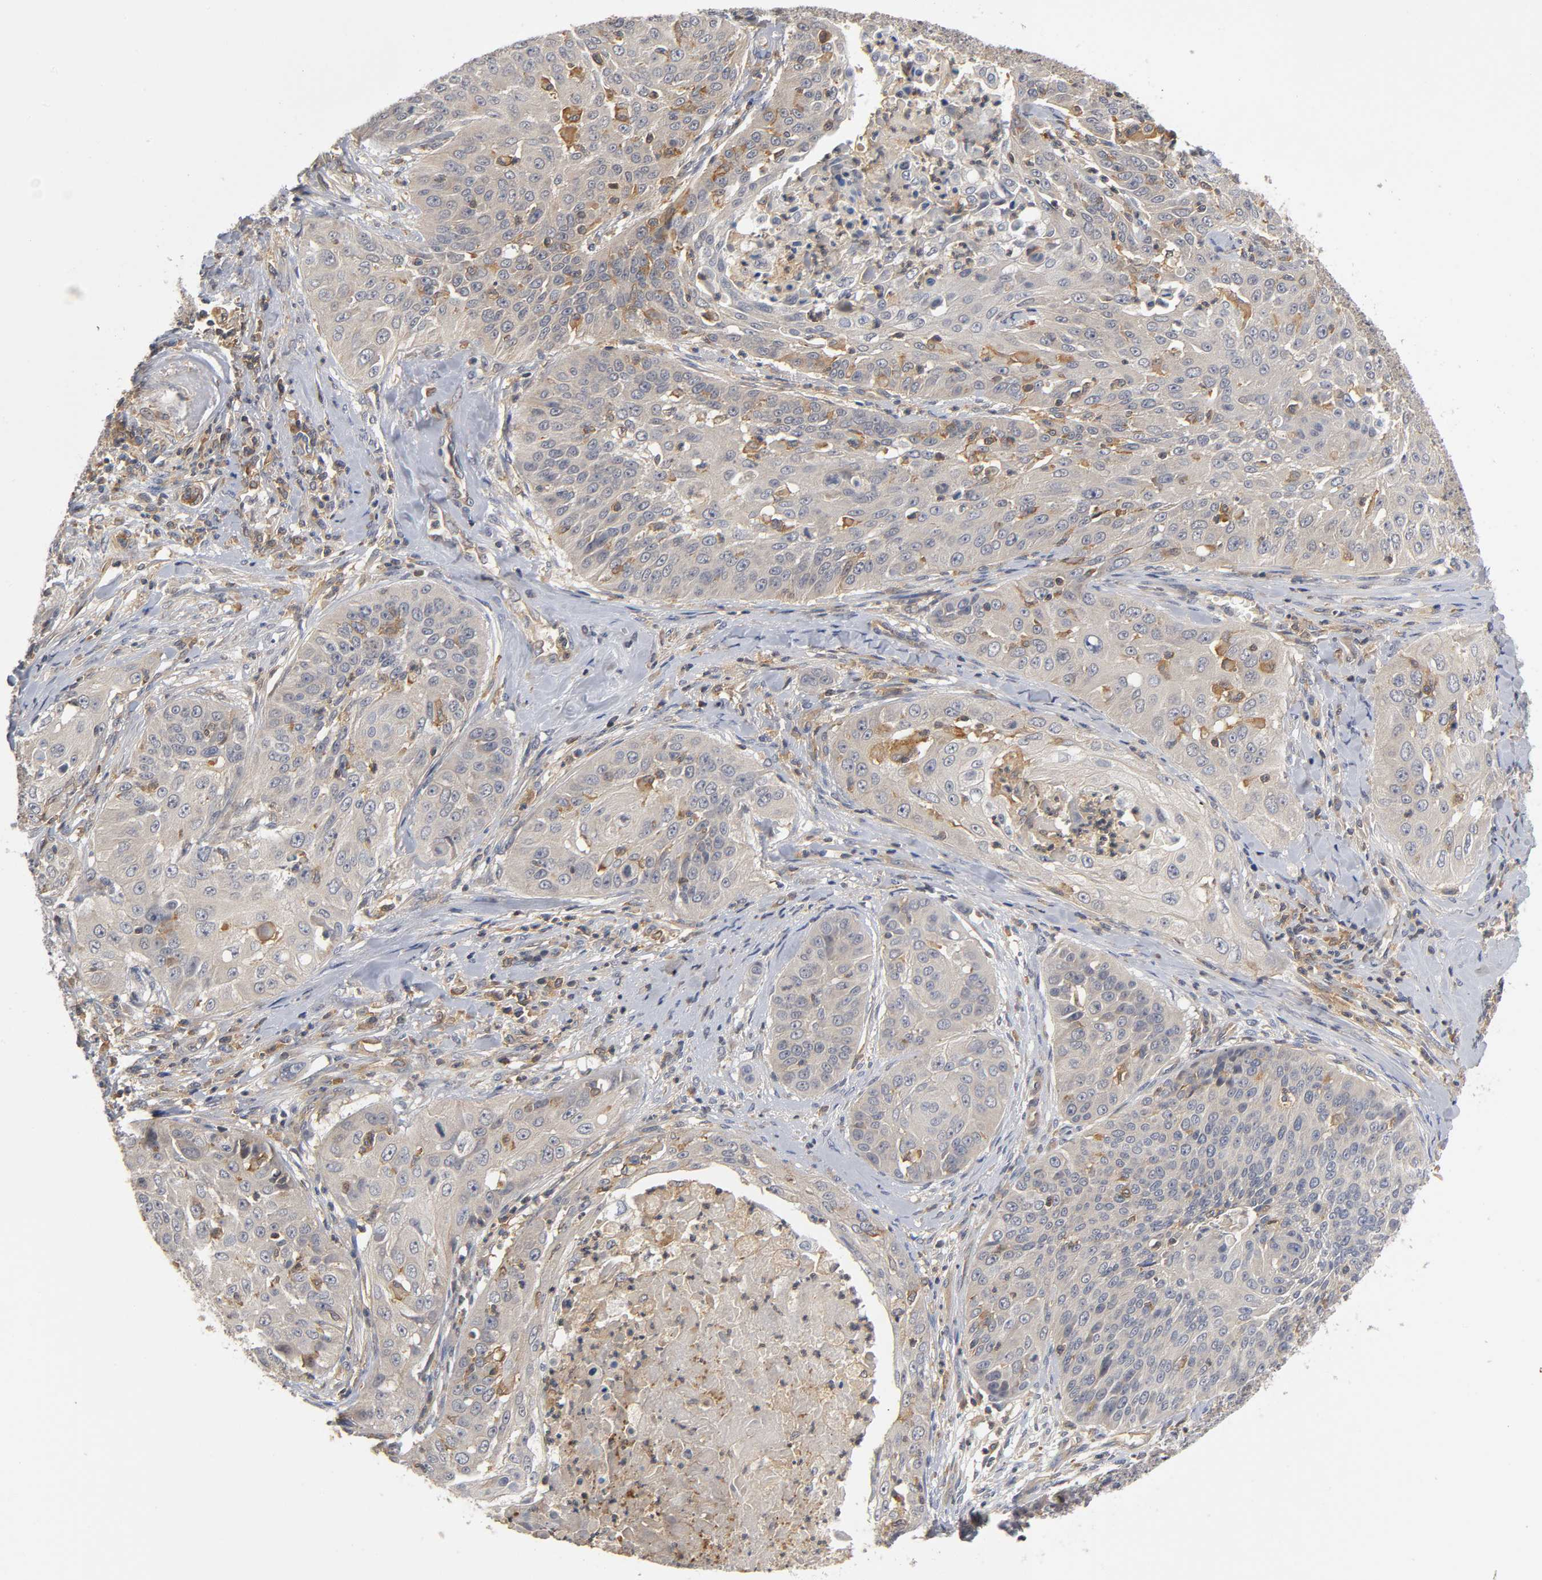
{"staining": {"intensity": "weak", "quantity": "25%-75%", "location": "cytoplasmic/membranous"}, "tissue": "cervical cancer", "cell_type": "Tumor cells", "image_type": "cancer", "snomed": [{"axis": "morphology", "description": "Squamous cell carcinoma, NOS"}, {"axis": "topography", "description": "Cervix"}], "caption": "Cervical squamous cell carcinoma tissue displays weak cytoplasmic/membranous staining in approximately 25%-75% of tumor cells", "gene": "ACTR2", "patient": {"sex": "female", "age": 64}}